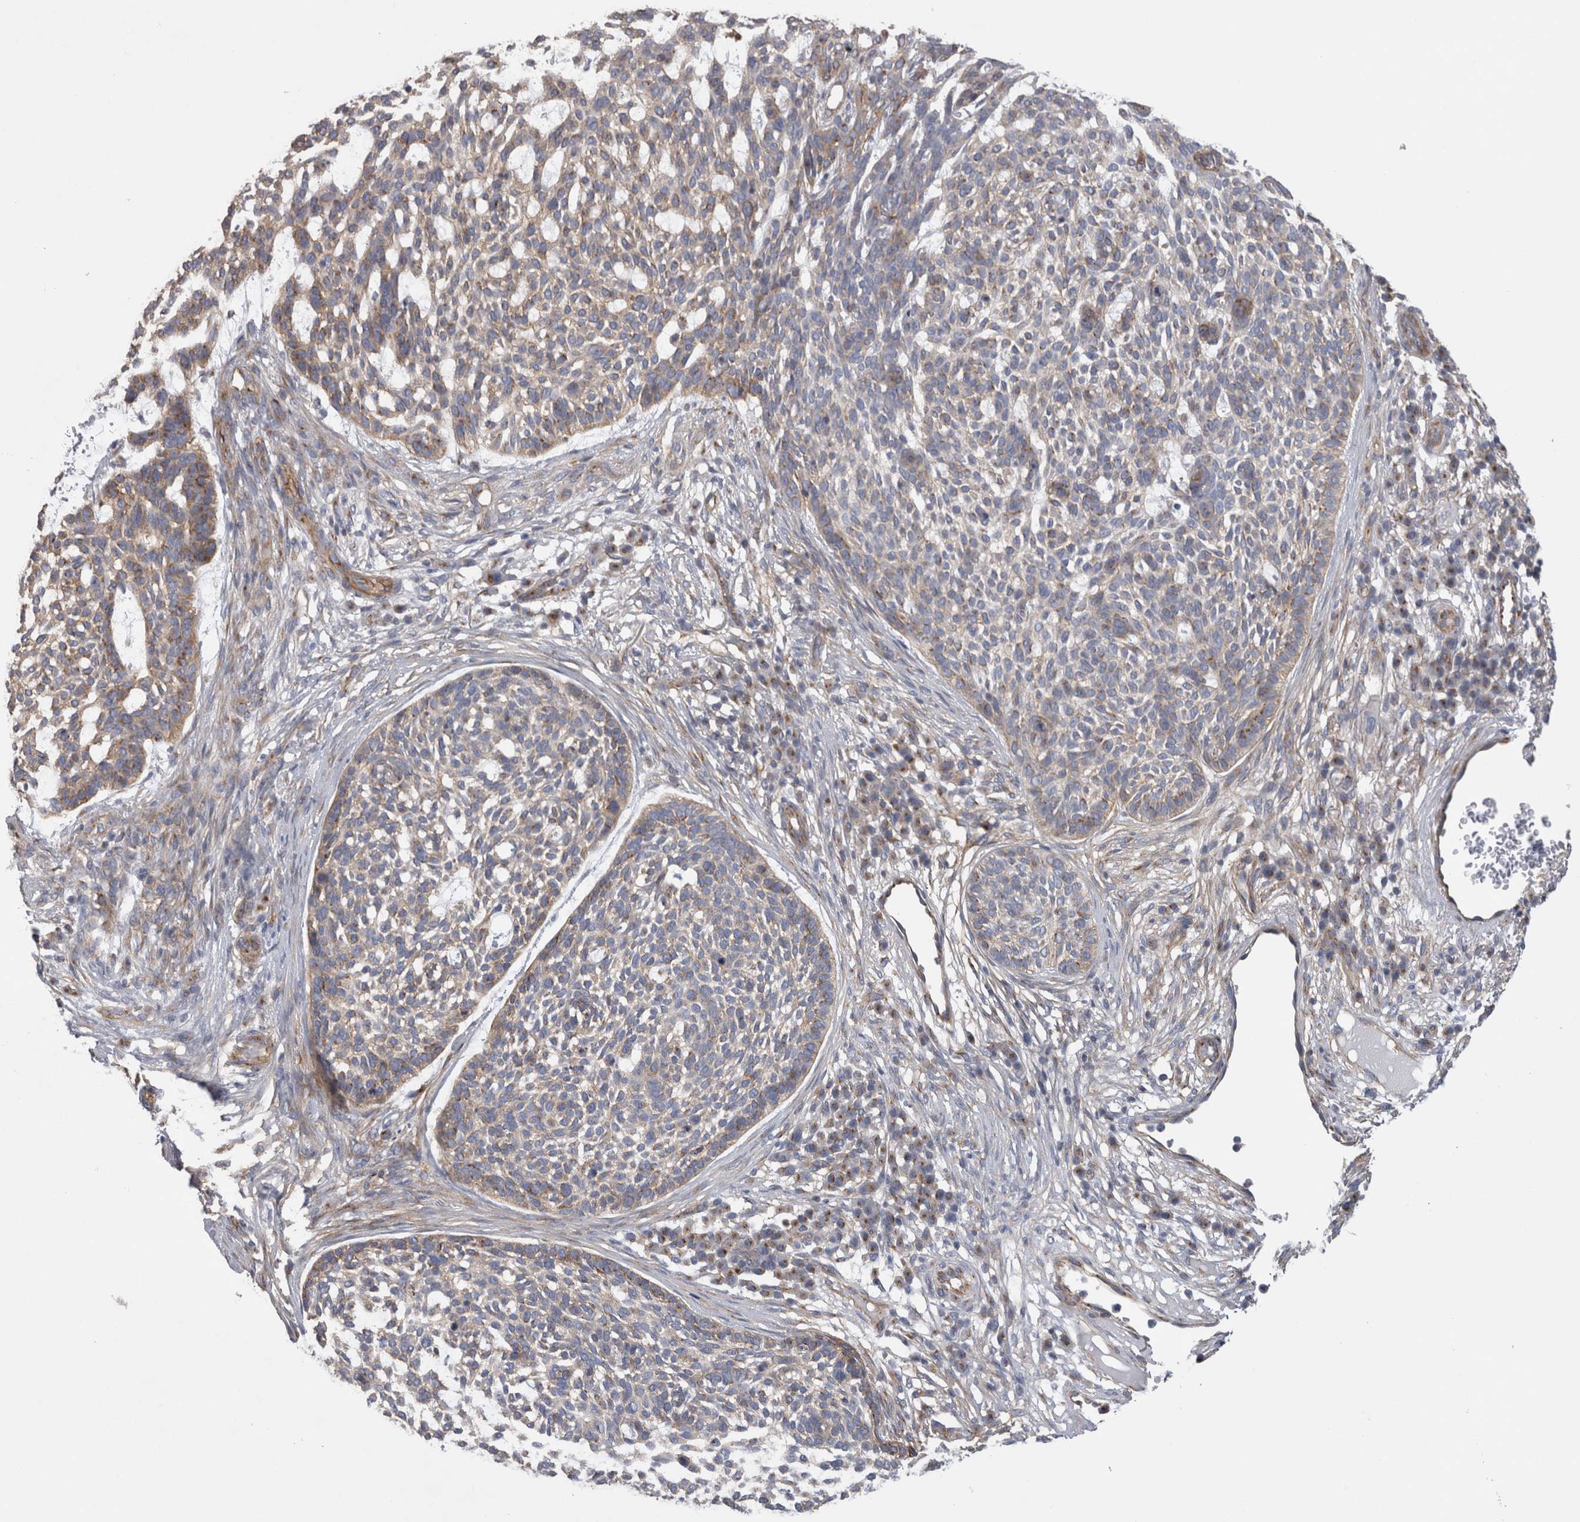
{"staining": {"intensity": "moderate", "quantity": "25%-75%", "location": "cytoplasmic/membranous"}, "tissue": "skin cancer", "cell_type": "Tumor cells", "image_type": "cancer", "snomed": [{"axis": "morphology", "description": "Basal cell carcinoma"}, {"axis": "topography", "description": "Skin"}], "caption": "The histopathology image shows a brown stain indicating the presence of a protein in the cytoplasmic/membranous of tumor cells in skin basal cell carcinoma. Immunohistochemistry stains the protein in brown and the nuclei are stained blue.", "gene": "ATXN3", "patient": {"sex": "female", "age": 64}}